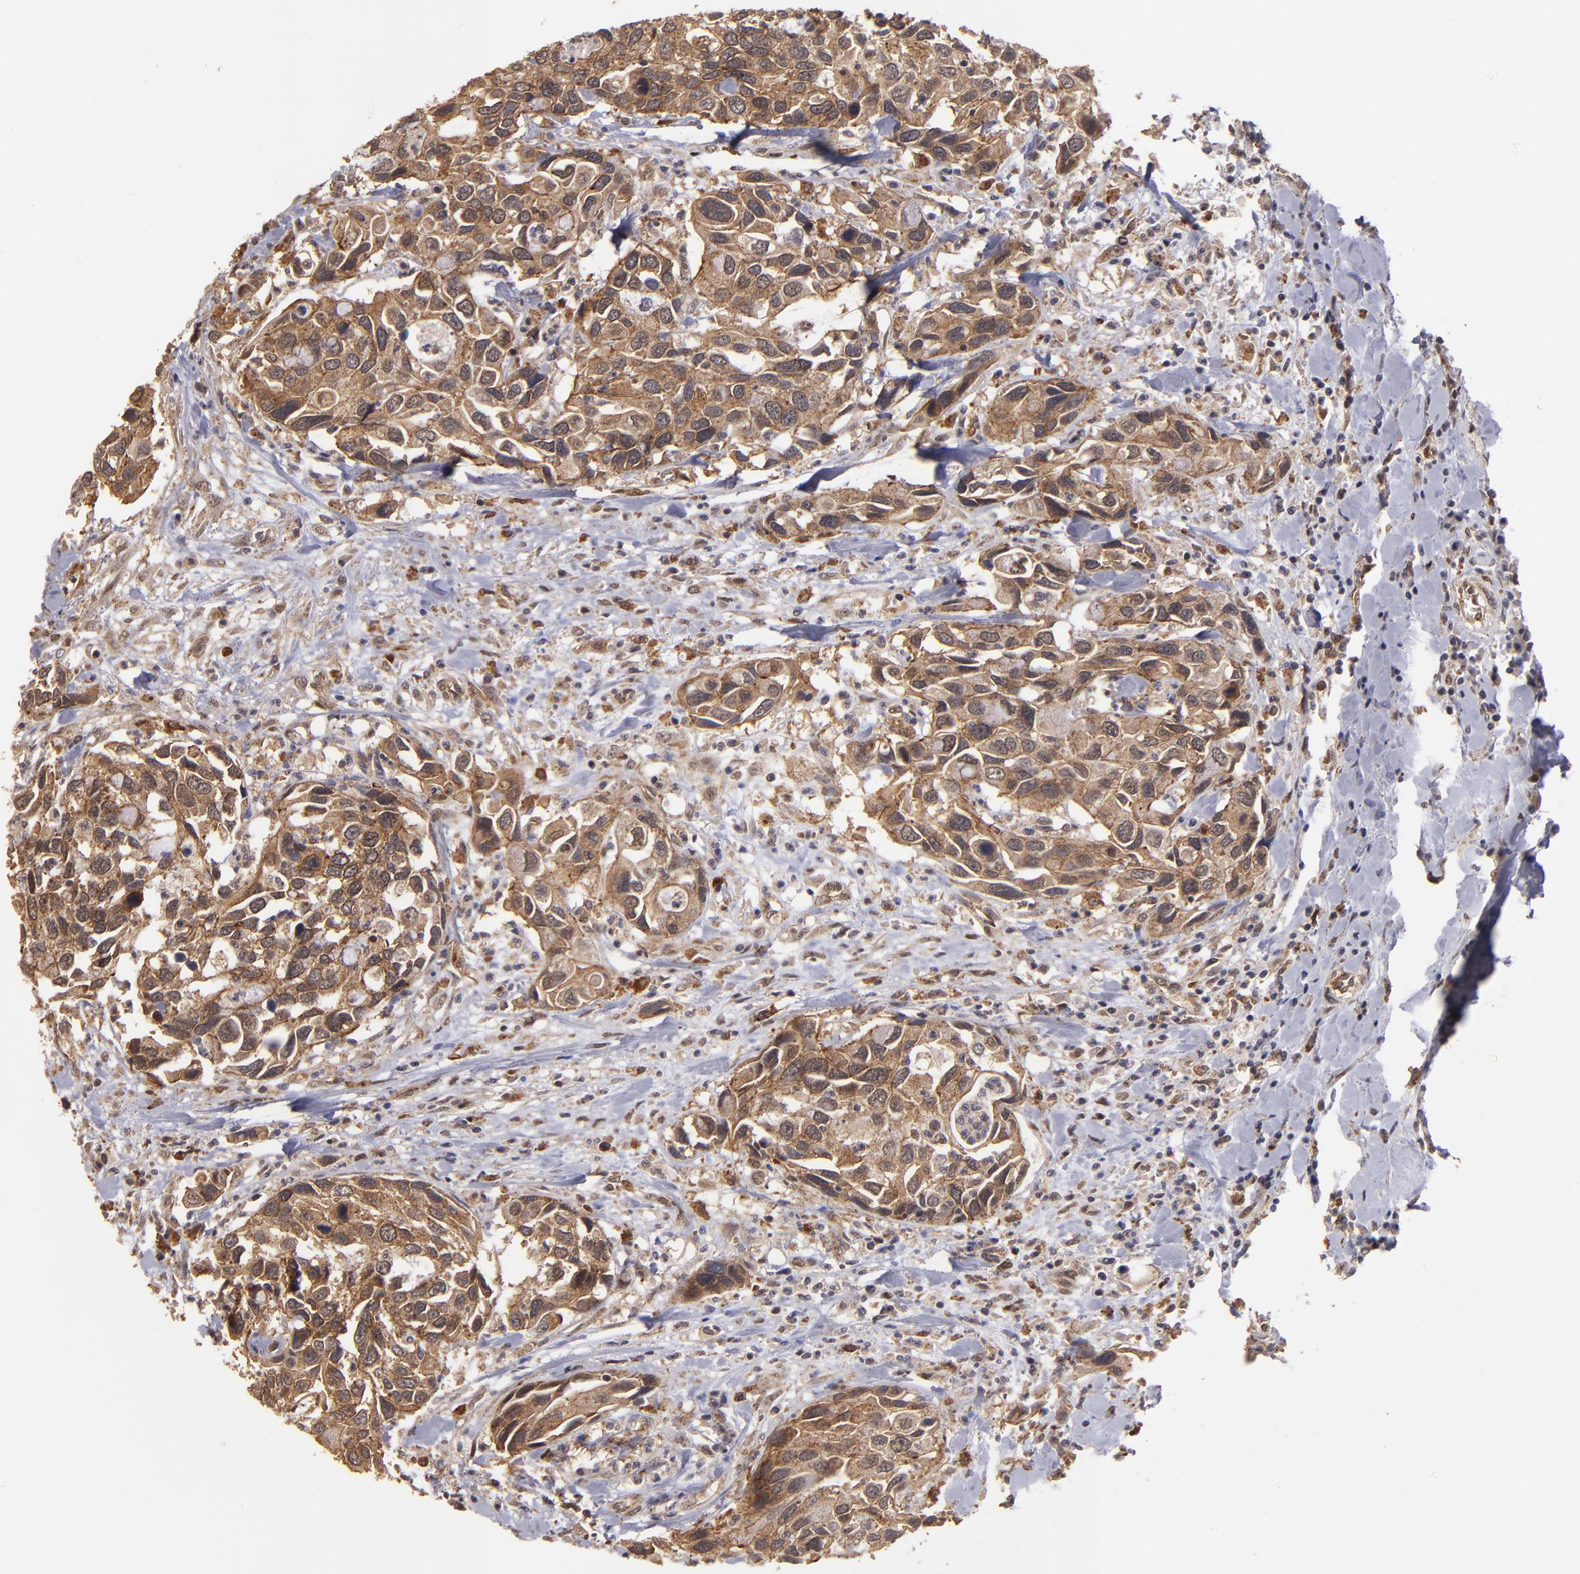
{"staining": {"intensity": "moderate", "quantity": ">75%", "location": "cytoplasmic/membranous"}, "tissue": "urothelial cancer", "cell_type": "Tumor cells", "image_type": "cancer", "snomed": [{"axis": "morphology", "description": "Urothelial carcinoma, High grade"}, {"axis": "topography", "description": "Urinary bladder"}], "caption": "Immunohistochemistry (IHC) image of urothelial carcinoma (high-grade) stained for a protein (brown), which shows medium levels of moderate cytoplasmic/membranous expression in about >75% of tumor cells.", "gene": "SIPA1L1", "patient": {"sex": "male", "age": 66}}